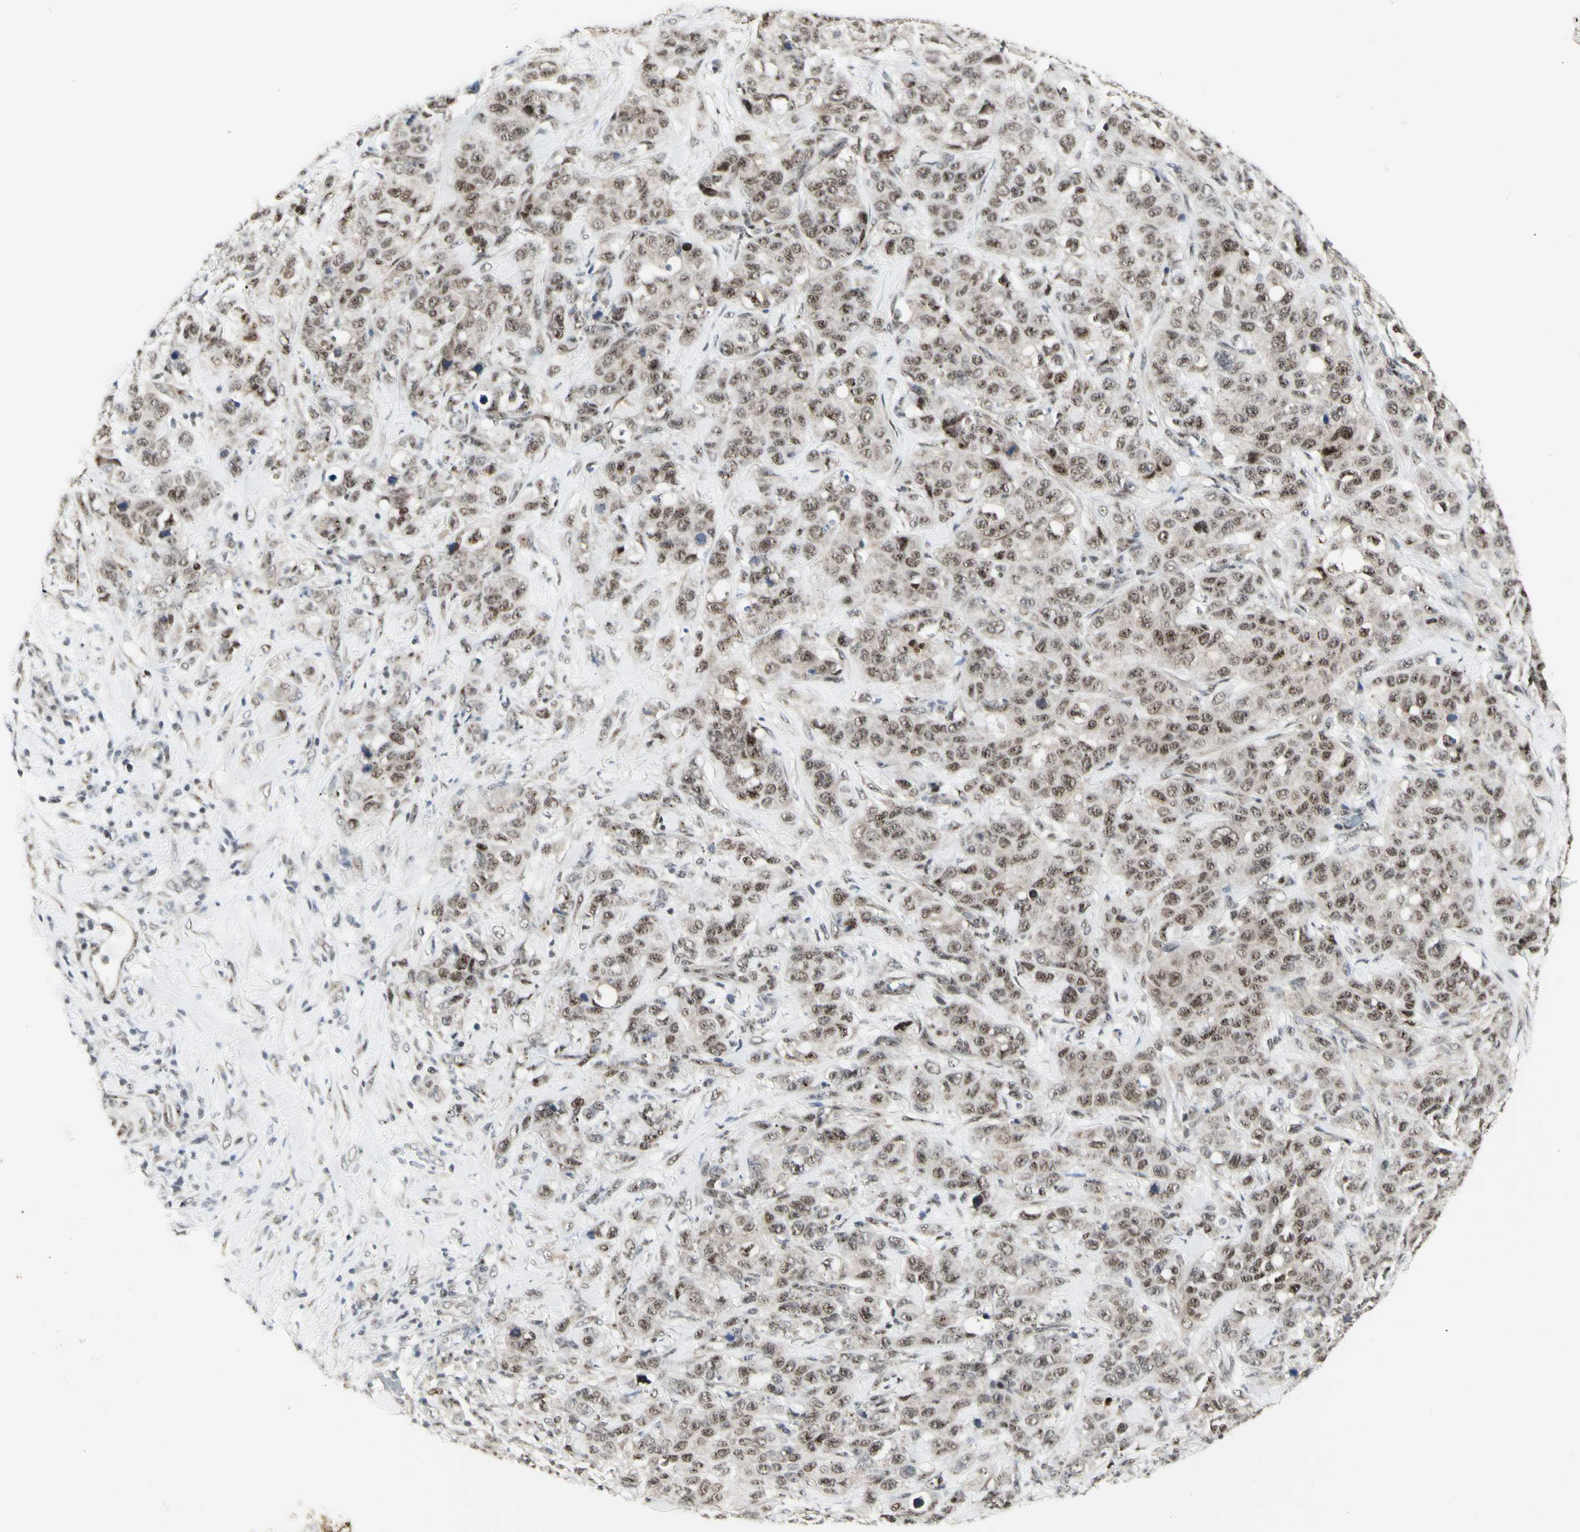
{"staining": {"intensity": "moderate", "quantity": ">75%", "location": "nuclear"}, "tissue": "stomach cancer", "cell_type": "Tumor cells", "image_type": "cancer", "snomed": [{"axis": "morphology", "description": "Adenocarcinoma, NOS"}, {"axis": "topography", "description": "Stomach"}], "caption": "A high-resolution photomicrograph shows immunohistochemistry staining of adenocarcinoma (stomach), which shows moderate nuclear staining in about >75% of tumor cells.", "gene": "DHRS7B", "patient": {"sex": "male", "age": 48}}